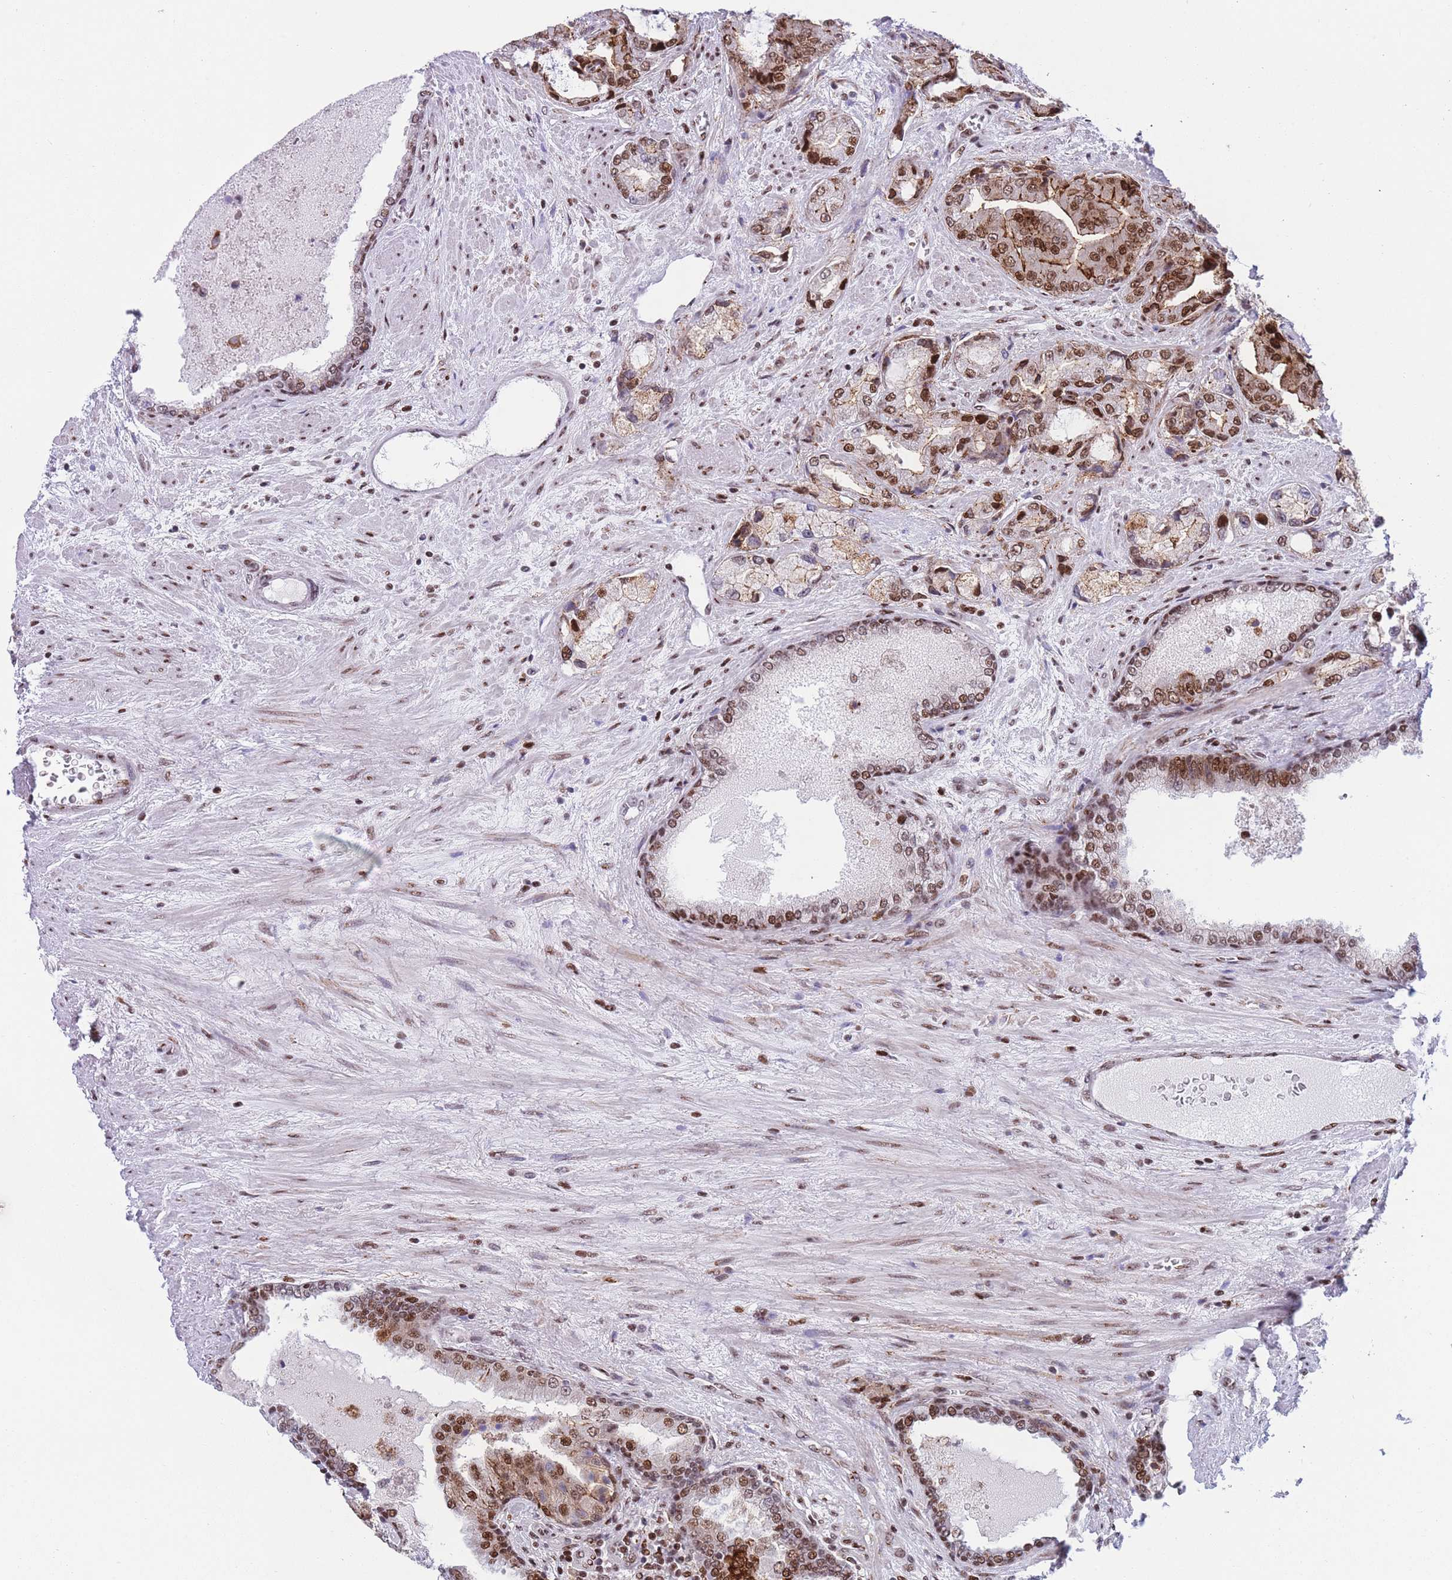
{"staining": {"intensity": "moderate", "quantity": ">75%", "location": "cytoplasmic/membranous,nuclear"}, "tissue": "prostate cancer", "cell_type": "Tumor cells", "image_type": "cancer", "snomed": [{"axis": "morphology", "description": "Adenocarcinoma, High grade"}, {"axis": "topography", "description": "Prostate"}], "caption": "Tumor cells exhibit moderate cytoplasmic/membranous and nuclear positivity in approximately >75% of cells in prostate high-grade adenocarcinoma. (DAB (3,3'-diaminobenzidine) = brown stain, brightfield microscopy at high magnification).", "gene": "DNAJC3", "patient": {"sex": "male", "age": 68}}